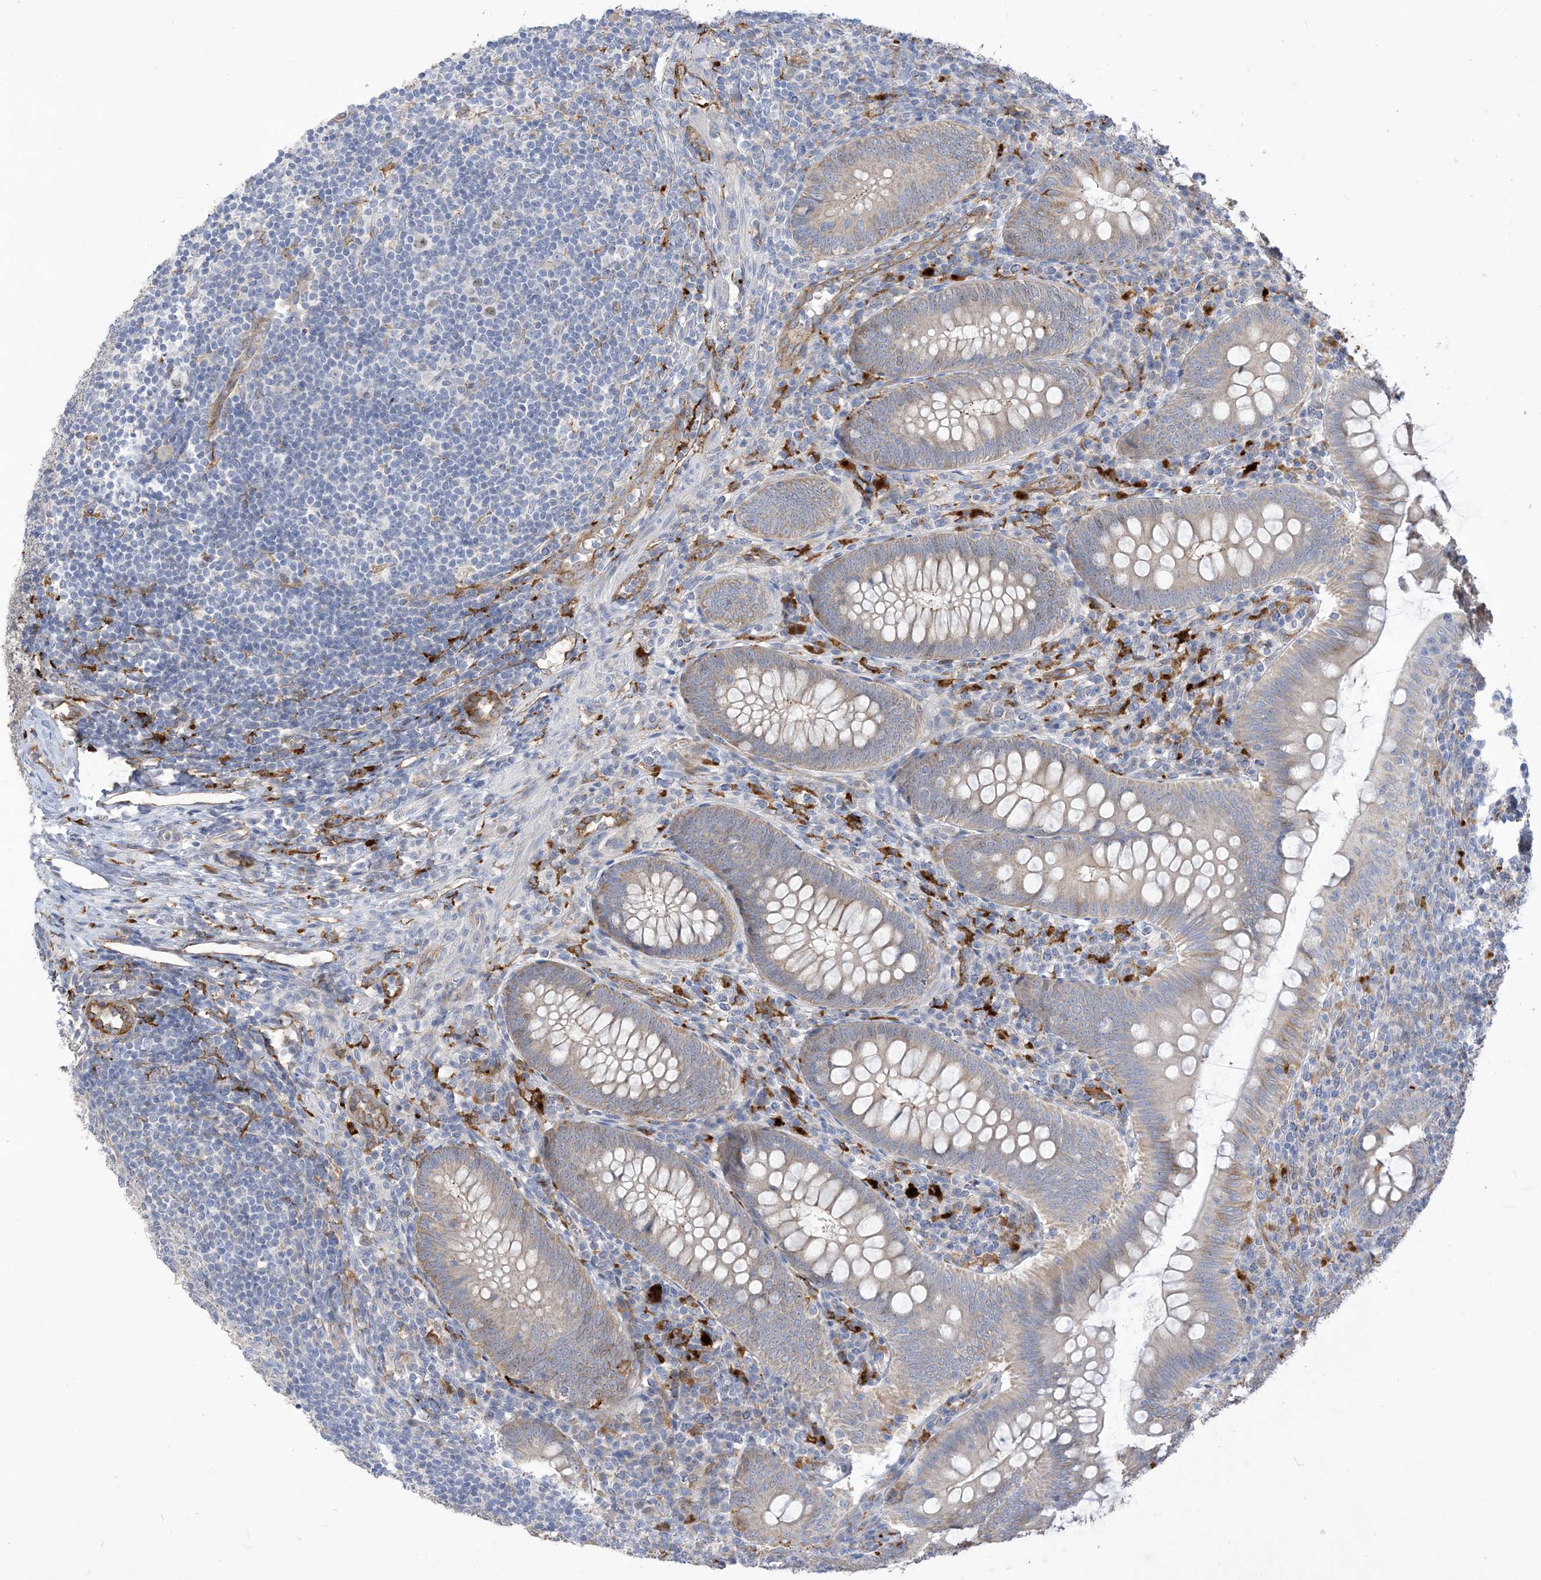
{"staining": {"intensity": "weak", "quantity": "25%-75%", "location": "cytoplasmic/membranous"}, "tissue": "appendix", "cell_type": "Glandular cells", "image_type": "normal", "snomed": [{"axis": "morphology", "description": "Normal tissue, NOS"}, {"axis": "topography", "description": "Appendix"}], "caption": "An immunohistochemistry (IHC) image of unremarkable tissue is shown. Protein staining in brown shows weak cytoplasmic/membranous positivity in appendix within glandular cells.", "gene": "PEAR1", "patient": {"sex": "male", "age": 14}}